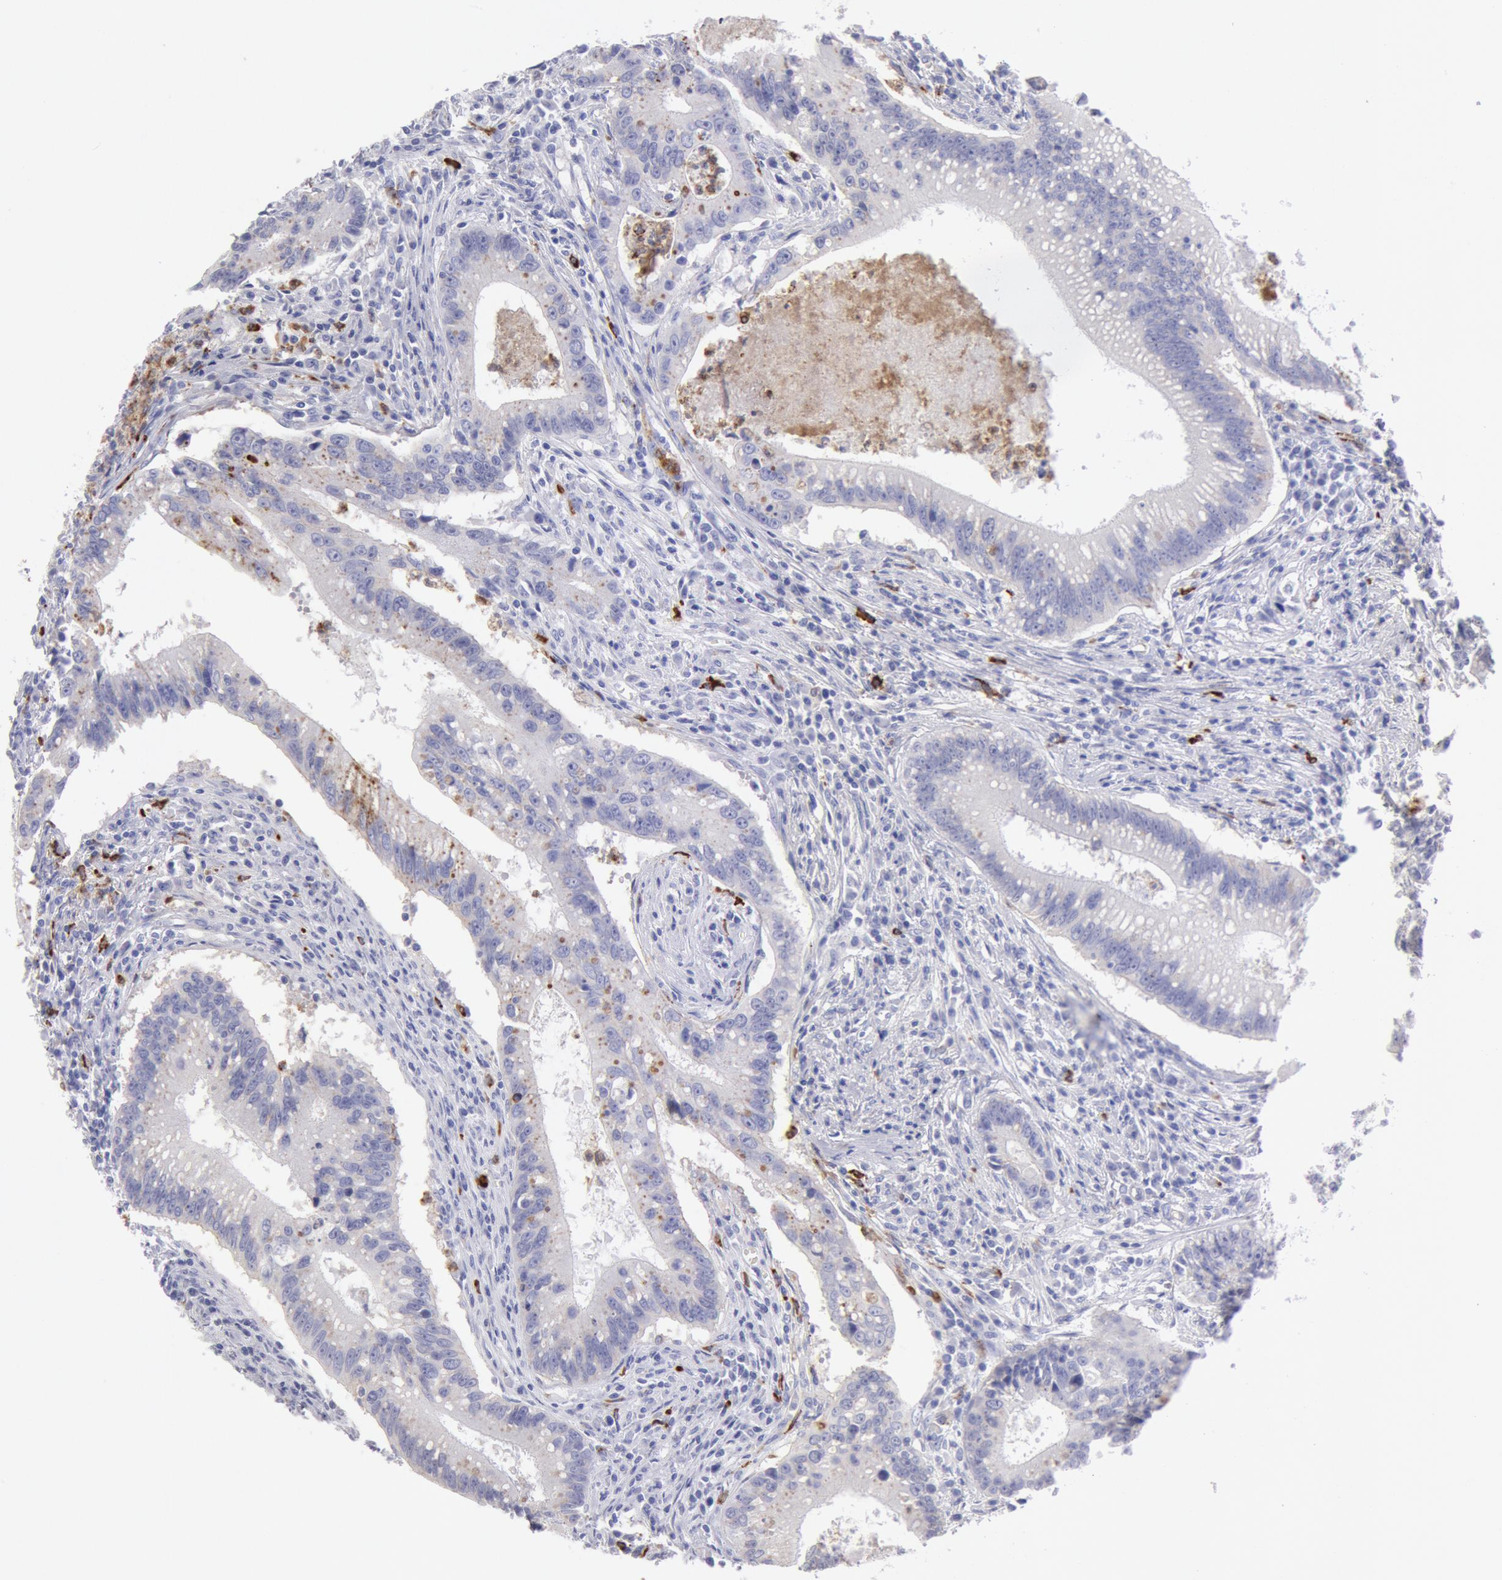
{"staining": {"intensity": "negative", "quantity": "none", "location": "none"}, "tissue": "colorectal cancer", "cell_type": "Tumor cells", "image_type": "cancer", "snomed": [{"axis": "morphology", "description": "Adenocarcinoma, NOS"}, {"axis": "topography", "description": "Rectum"}], "caption": "An image of human colorectal cancer (adenocarcinoma) is negative for staining in tumor cells. Brightfield microscopy of immunohistochemistry (IHC) stained with DAB (brown) and hematoxylin (blue), captured at high magnification.", "gene": "FCN1", "patient": {"sex": "female", "age": 81}}